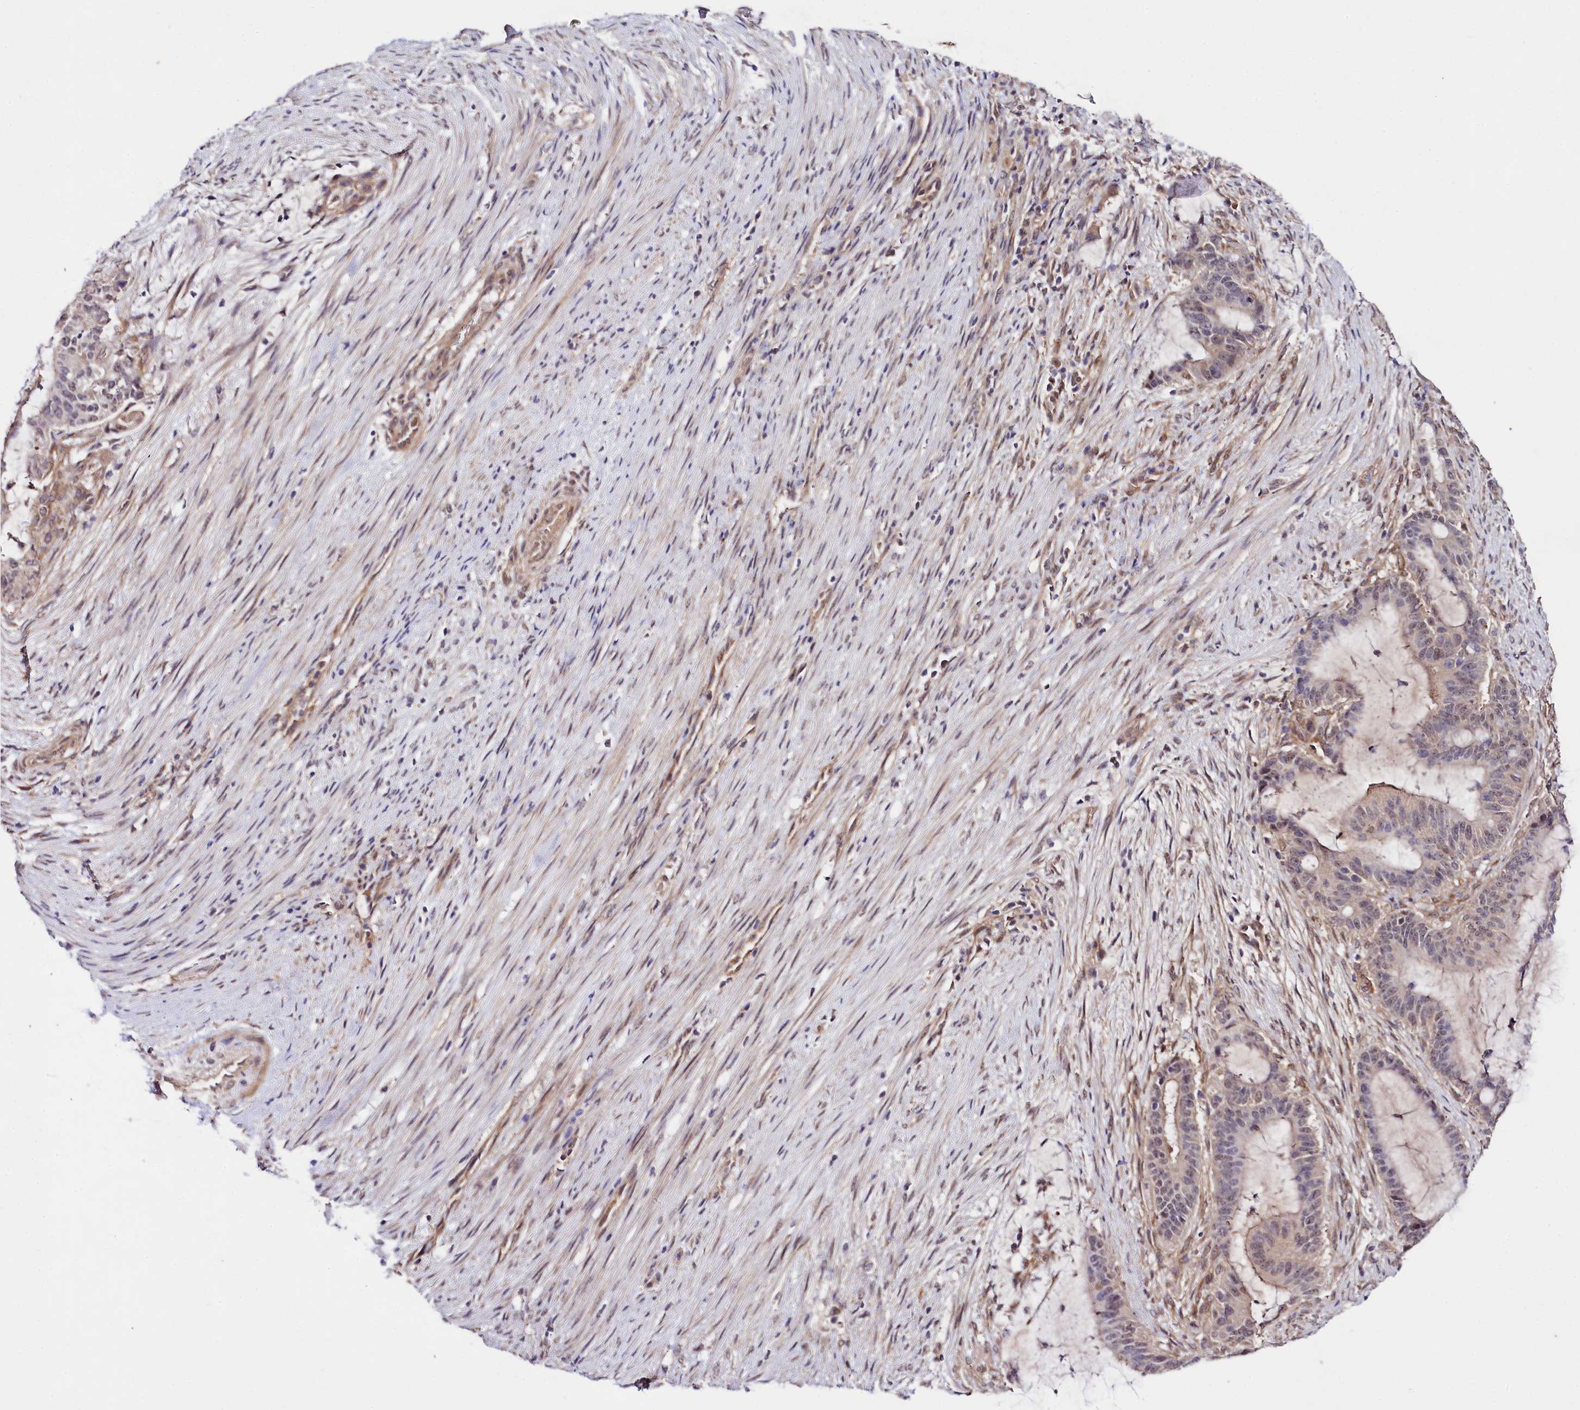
{"staining": {"intensity": "weak", "quantity": "<25%", "location": "nuclear"}, "tissue": "liver cancer", "cell_type": "Tumor cells", "image_type": "cancer", "snomed": [{"axis": "morphology", "description": "Normal tissue, NOS"}, {"axis": "morphology", "description": "Cholangiocarcinoma"}, {"axis": "topography", "description": "Liver"}, {"axis": "topography", "description": "Peripheral nerve tissue"}], "caption": "Immunohistochemistry micrograph of human liver cholangiocarcinoma stained for a protein (brown), which shows no positivity in tumor cells.", "gene": "PHLDB1", "patient": {"sex": "female", "age": 73}}